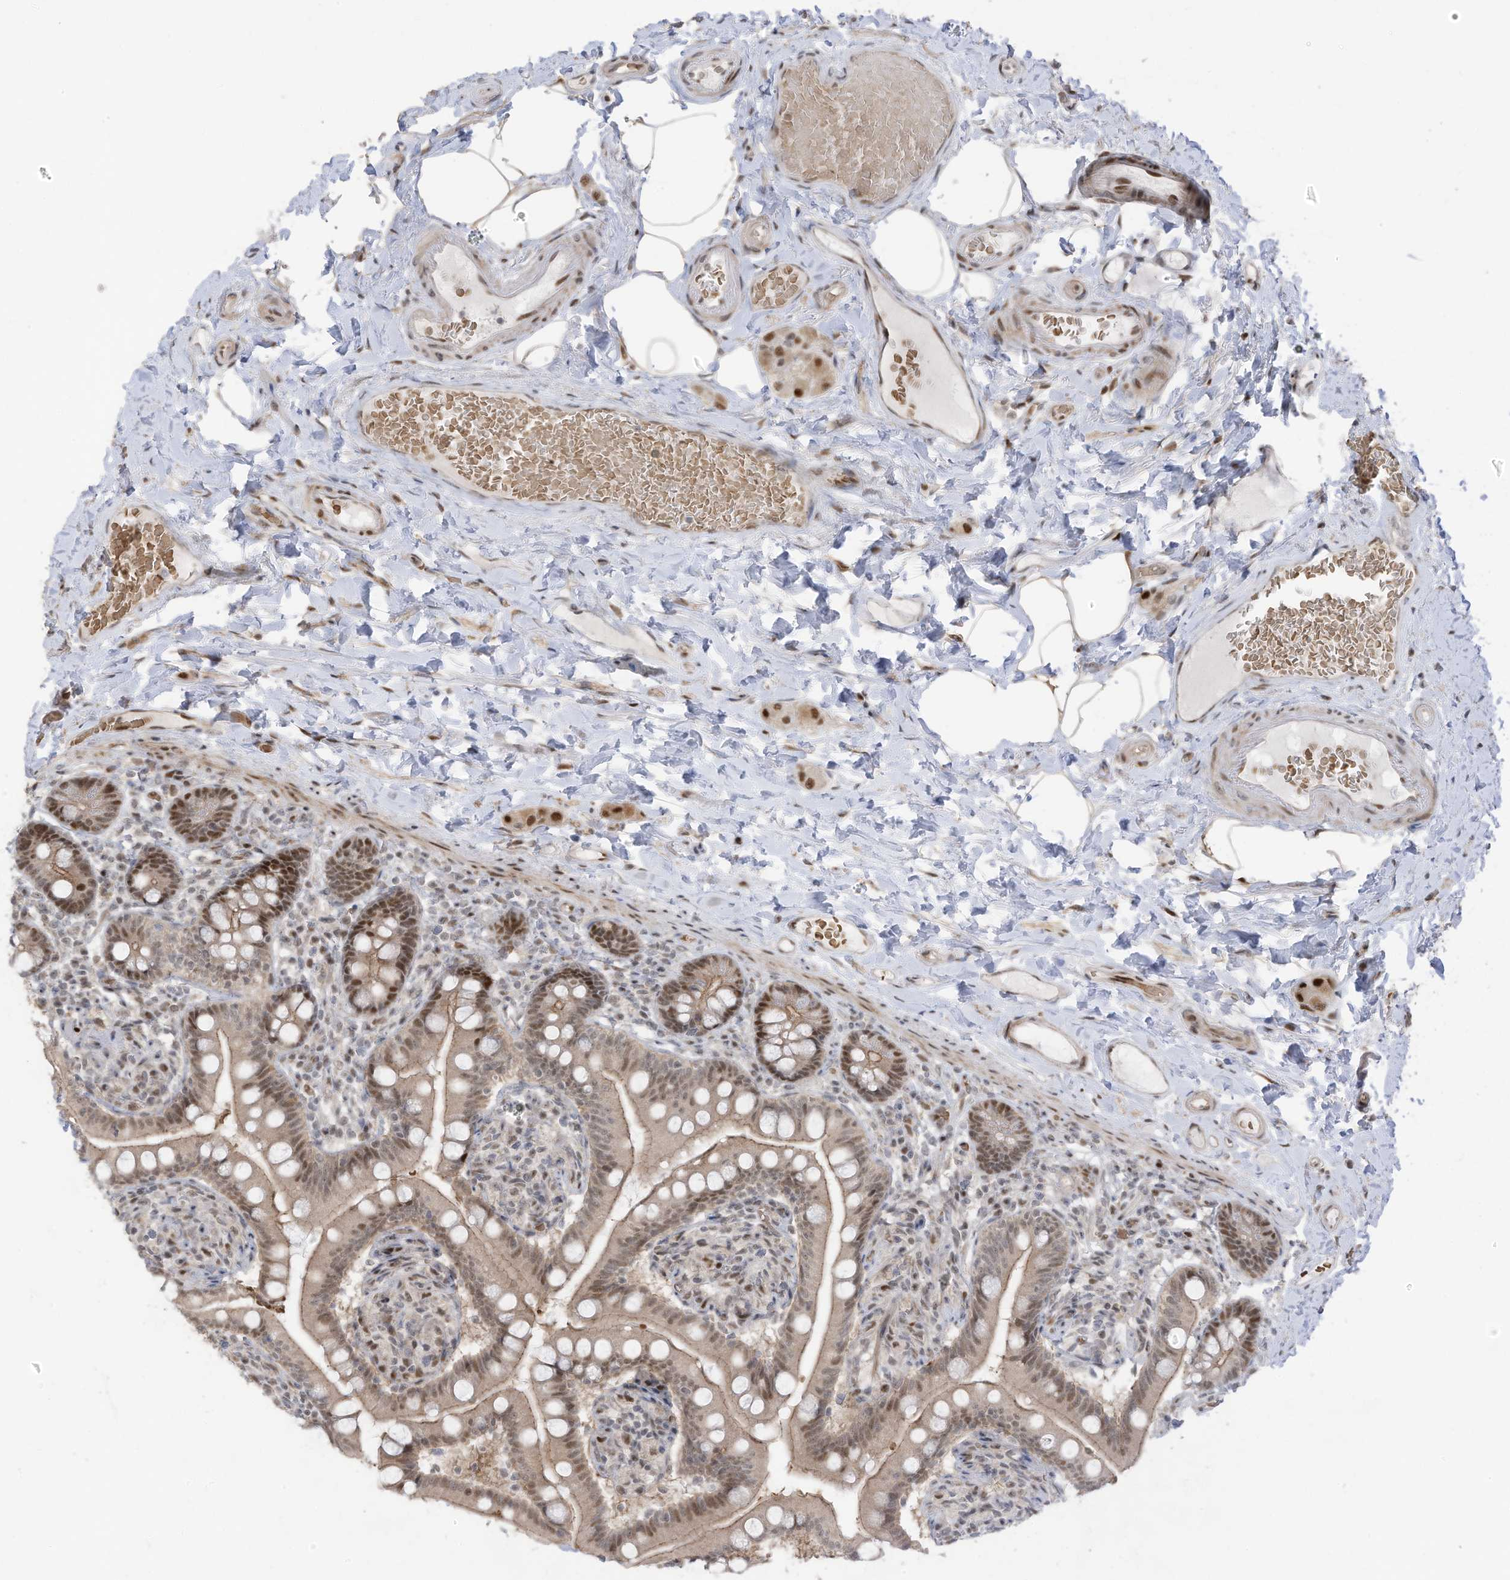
{"staining": {"intensity": "moderate", "quantity": "25%-75%", "location": "cytoplasmic/membranous,nuclear"}, "tissue": "small intestine", "cell_type": "Glandular cells", "image_type": "normal", "snomed": [{"axis": "morphology", "description": "Normal tissue, NOS"}, {"axis": "topography", "description": "Small intestine"}], "caption": "Protein expression analysis of normal small intestine exhibits moderate cytoplasmic/membranous,nuclear staining in approximately 25%-75% of glandular cells. Using DAB (3,3'-diaminobenzidine) (brown) and hematoxylin (blue) stains, captured at high magnification using brightfield microscopy.", "gene": "ZCWPW2", "patient": {"sex": "female", "age": 64}}